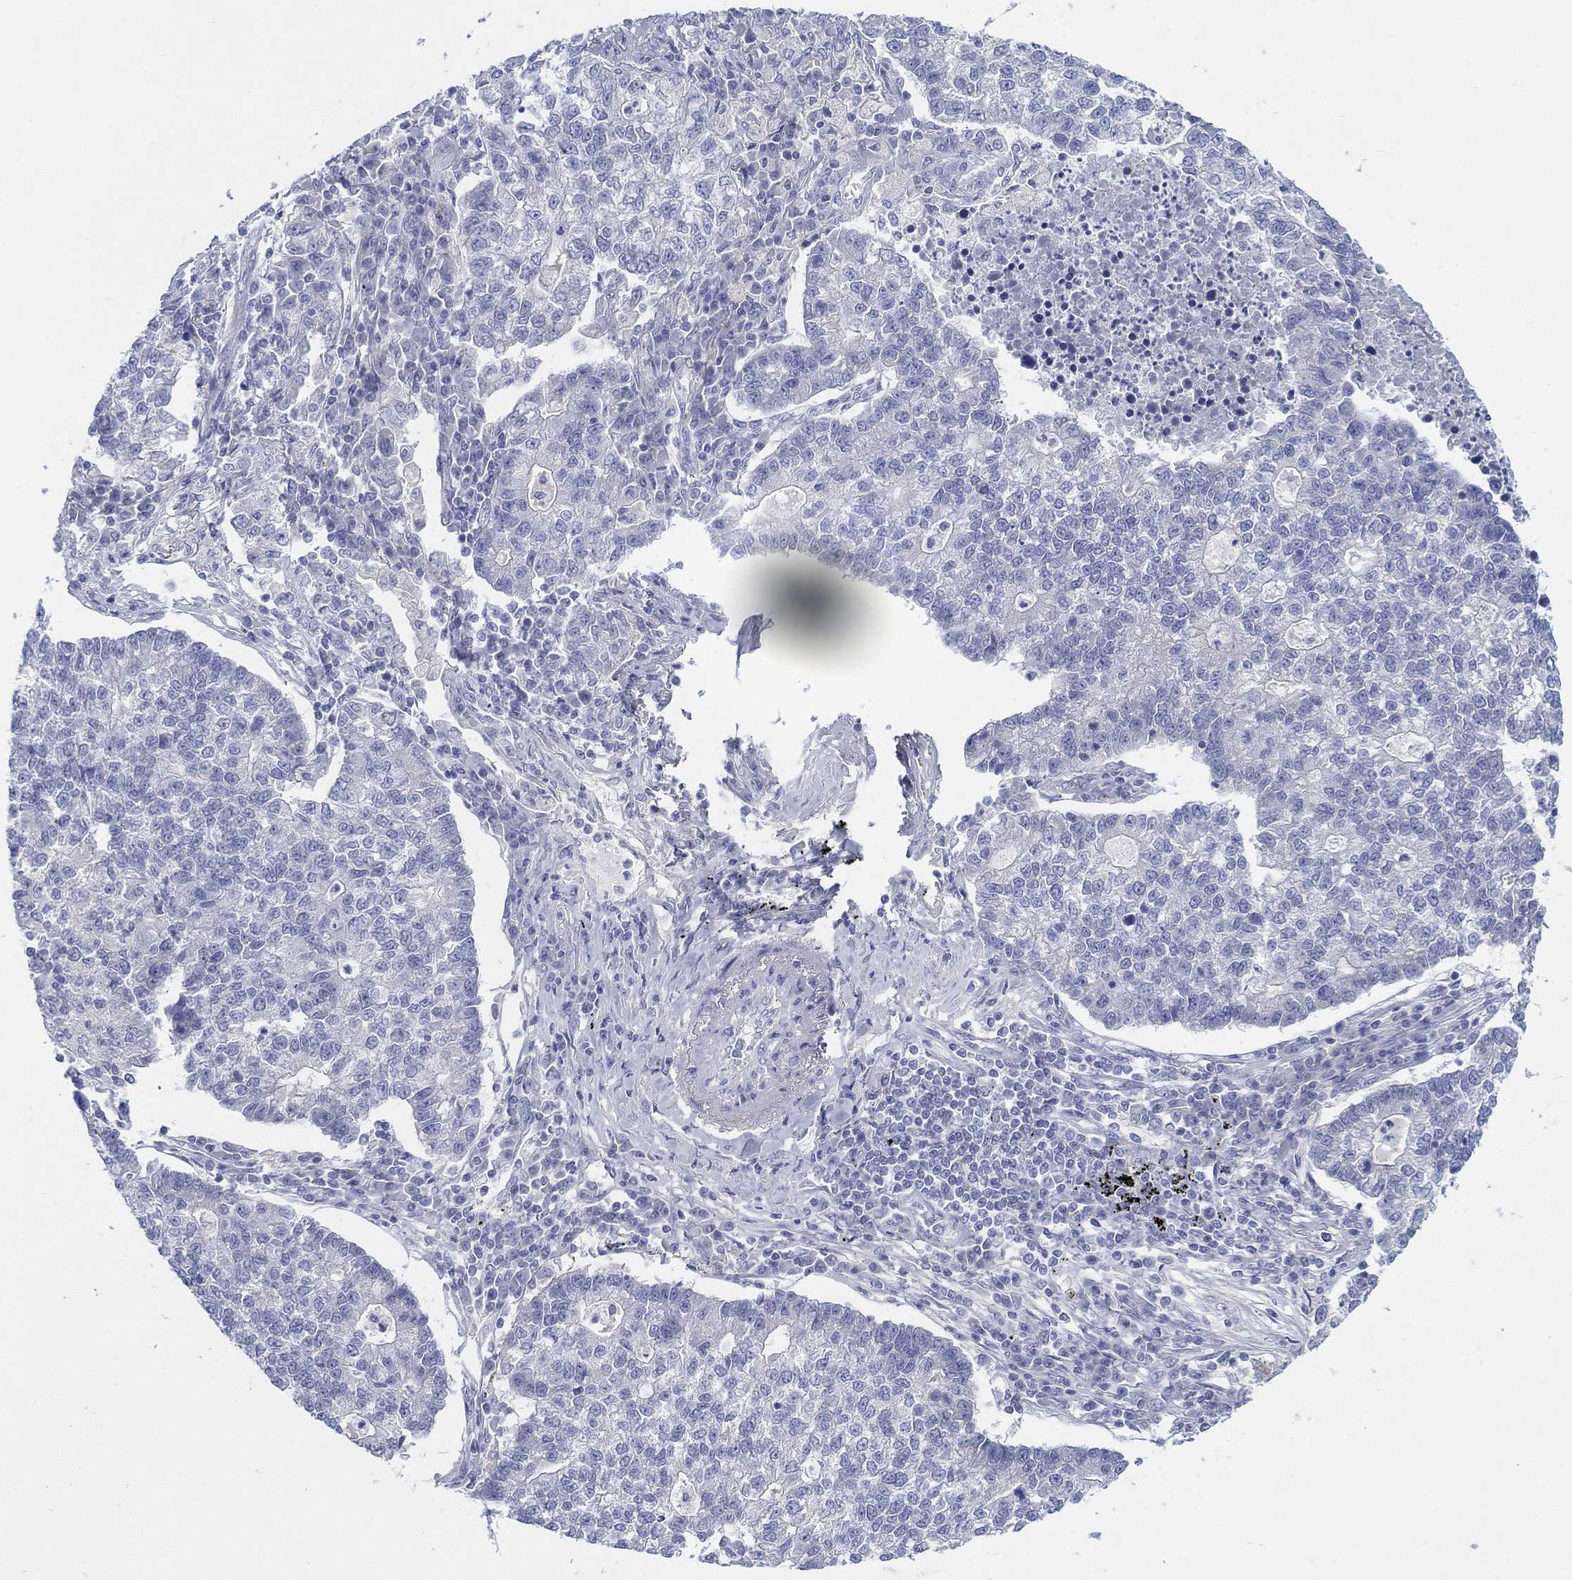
{"staining": {"intensity": "negative", "quantity": "none", "location": "none"}, "tissue": "lung cancer", "cell_type": "Tumor cells", "image_type": "cancer", "snomed": [{"axis": "morphology", "description": "Adenocarcinoma, NOS"}, {"axis": "topography", "description": "Lung"}], "caption": "High power microscopy histopathology image of an IHC photomicrograph of adenocarcinoma (lung), revealing no significant expression in tumor cells.", "gene": "HAPLN4", "patient": {"sex": "male", "age": 57}}